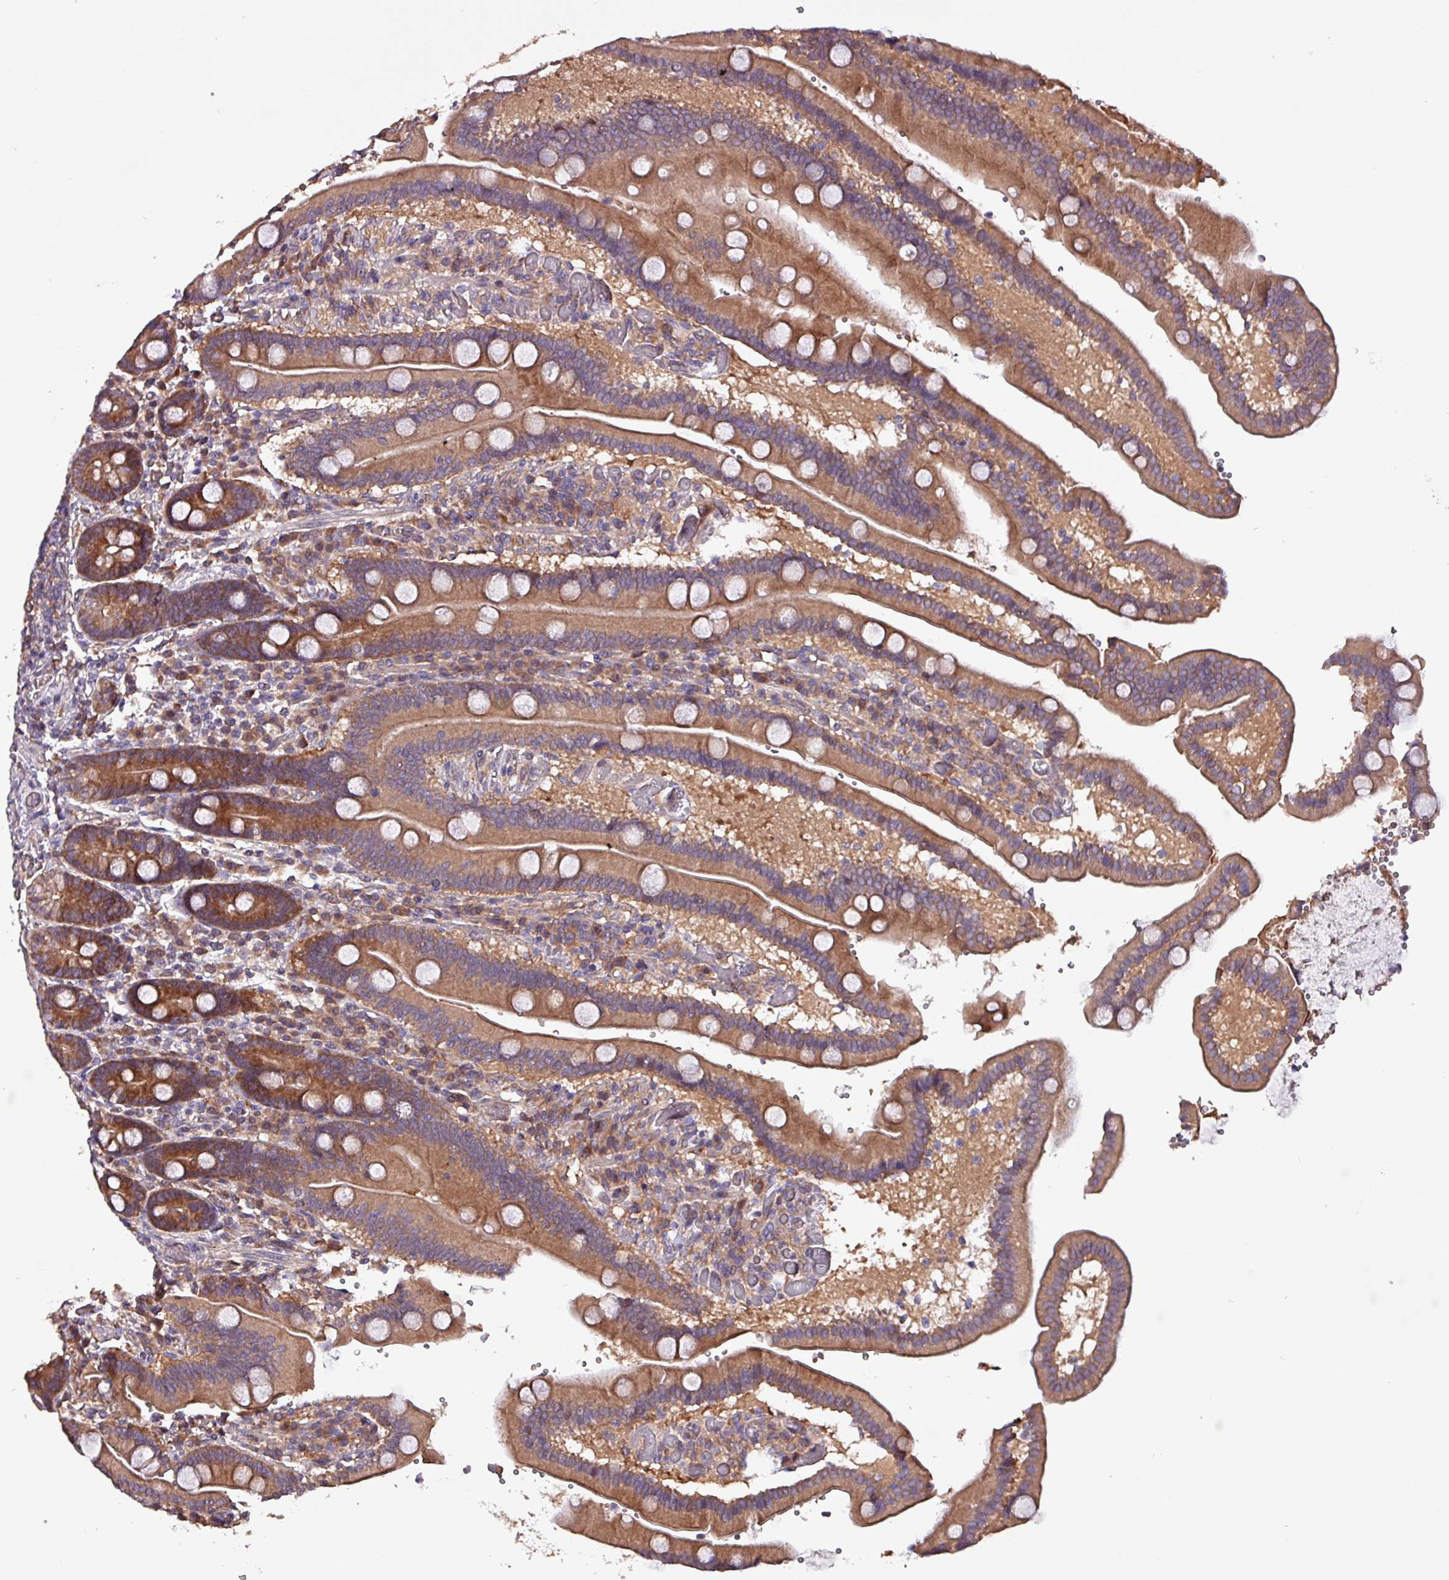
{"staining": {"intensity": "moderate", "quantity": ">75%", "location": "cytoplasmic/membranous"}, "tissue": "duodenum", "cell_type": "Glandular cells", "image_type": "normal", "snomed": [{"axis": "morphology", "description": "Normal tissue, NOS"}, {"axis": "topography", "description": "Duodenum"}], "caption": "Immunohistochemical staining of normal duodenum exhibits >75% levels of moderate cytoplasmic/membranous protein staining in approximately >75% of glandular cells. The protein of interest is shown in brown color, while the nuclei are stained blue.", "gene": "PAFAH1B2", "patient": {"sex": "female", "age": 62}}